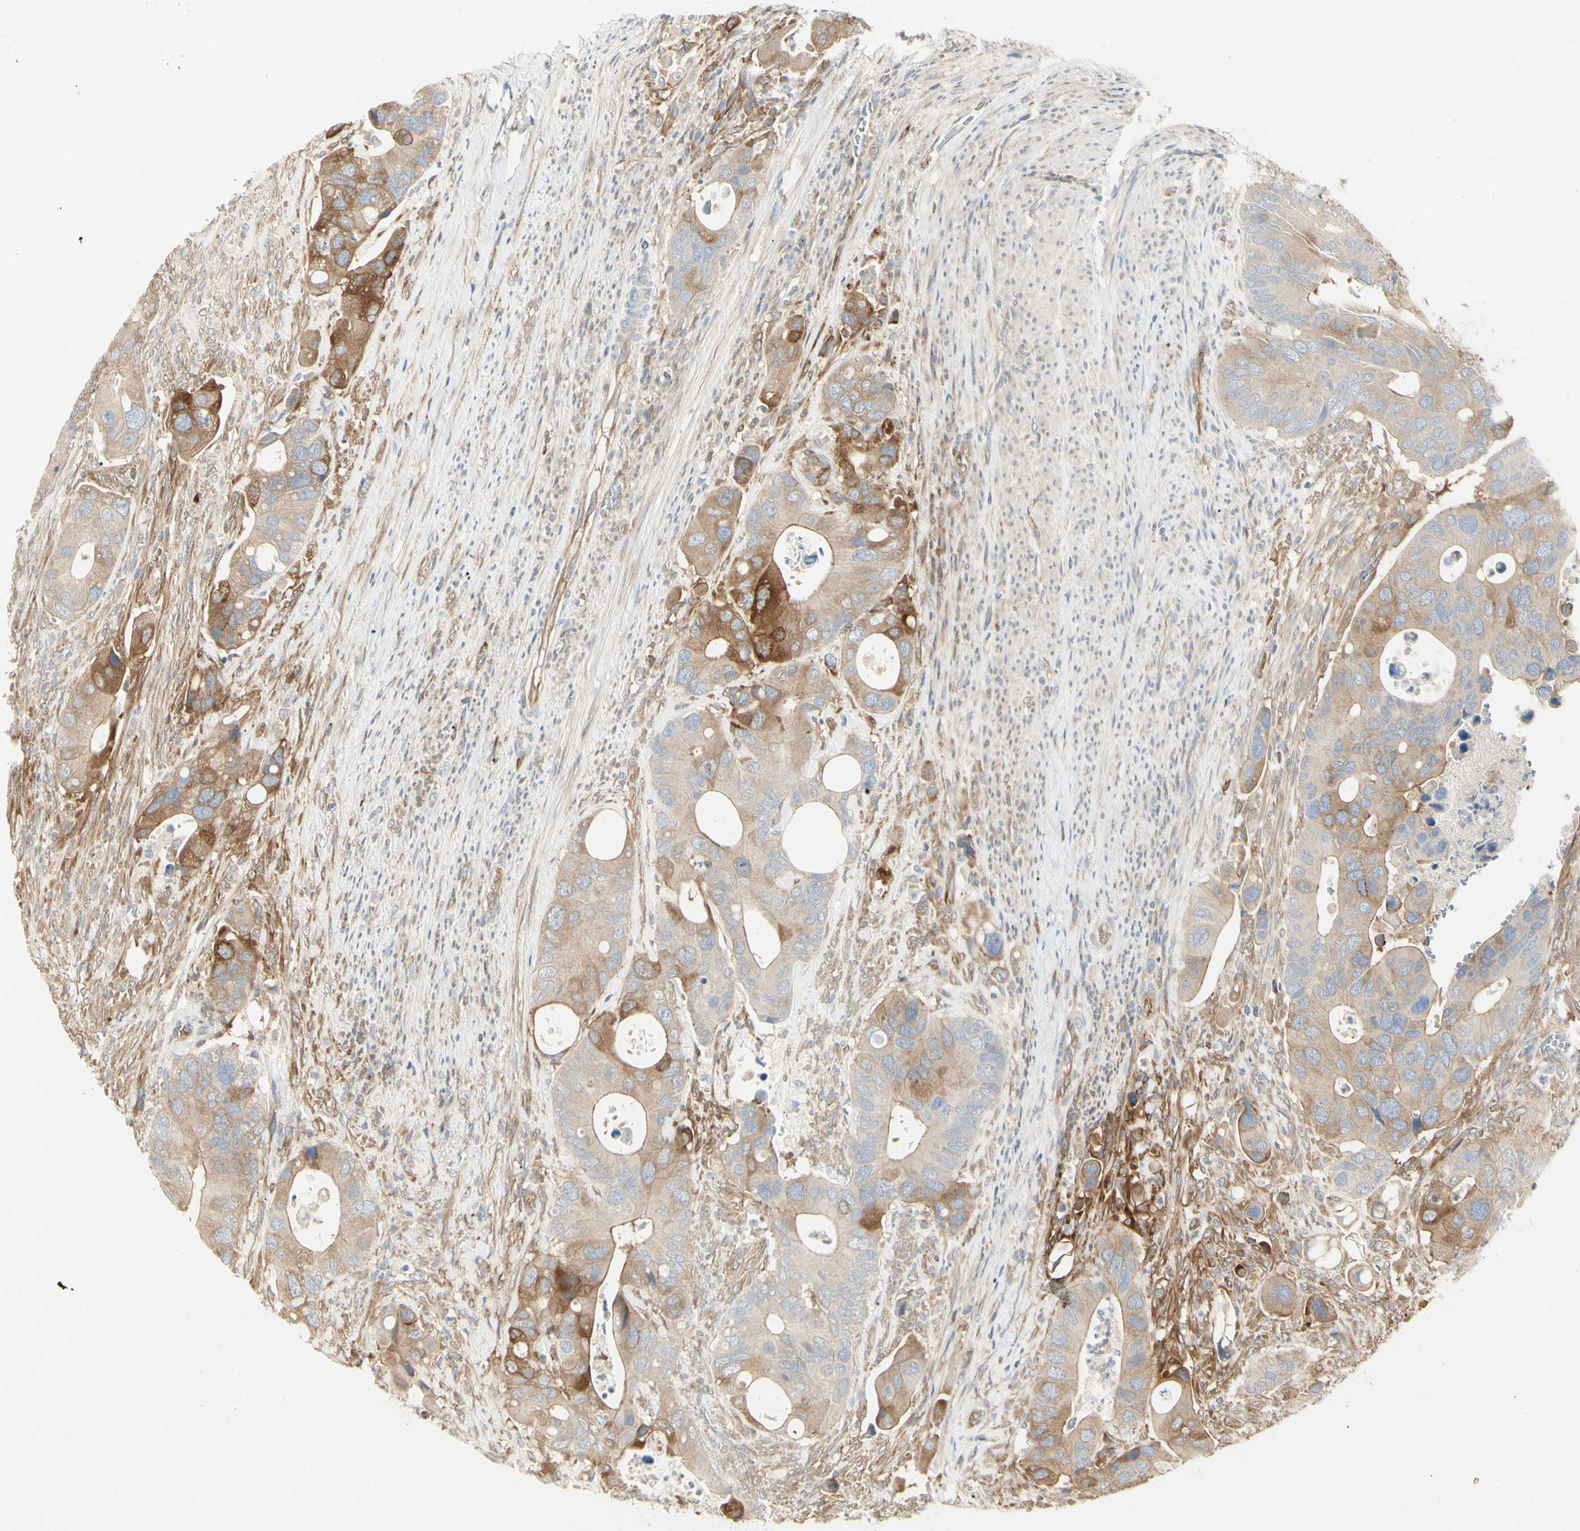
{"staining": {"intensity": "moderate", "quantity": ">75%", "location": "cytoplasmic/membranous"}, "tissue": "colorectal cancer", "cell_type": "Tumor cells", "image_type": "cancer", "snomed": [{"axis": "morphology", "description": "Adenocarcinoma, NOS"}, {"axis": "topography", "description": "Rectum"}], "caption": "High-magnification brightfield microscopy of colorectal cancer (adenocarcinoma) stained with DAB (brown) and counterstained with hematoxylin (blue). tumor cells exhibit moderate cytoplasmic/membranous expression is identified in about>75% of cells.", "gene": "NFKB2", "patient": {"sex": "female", "age": 57}}